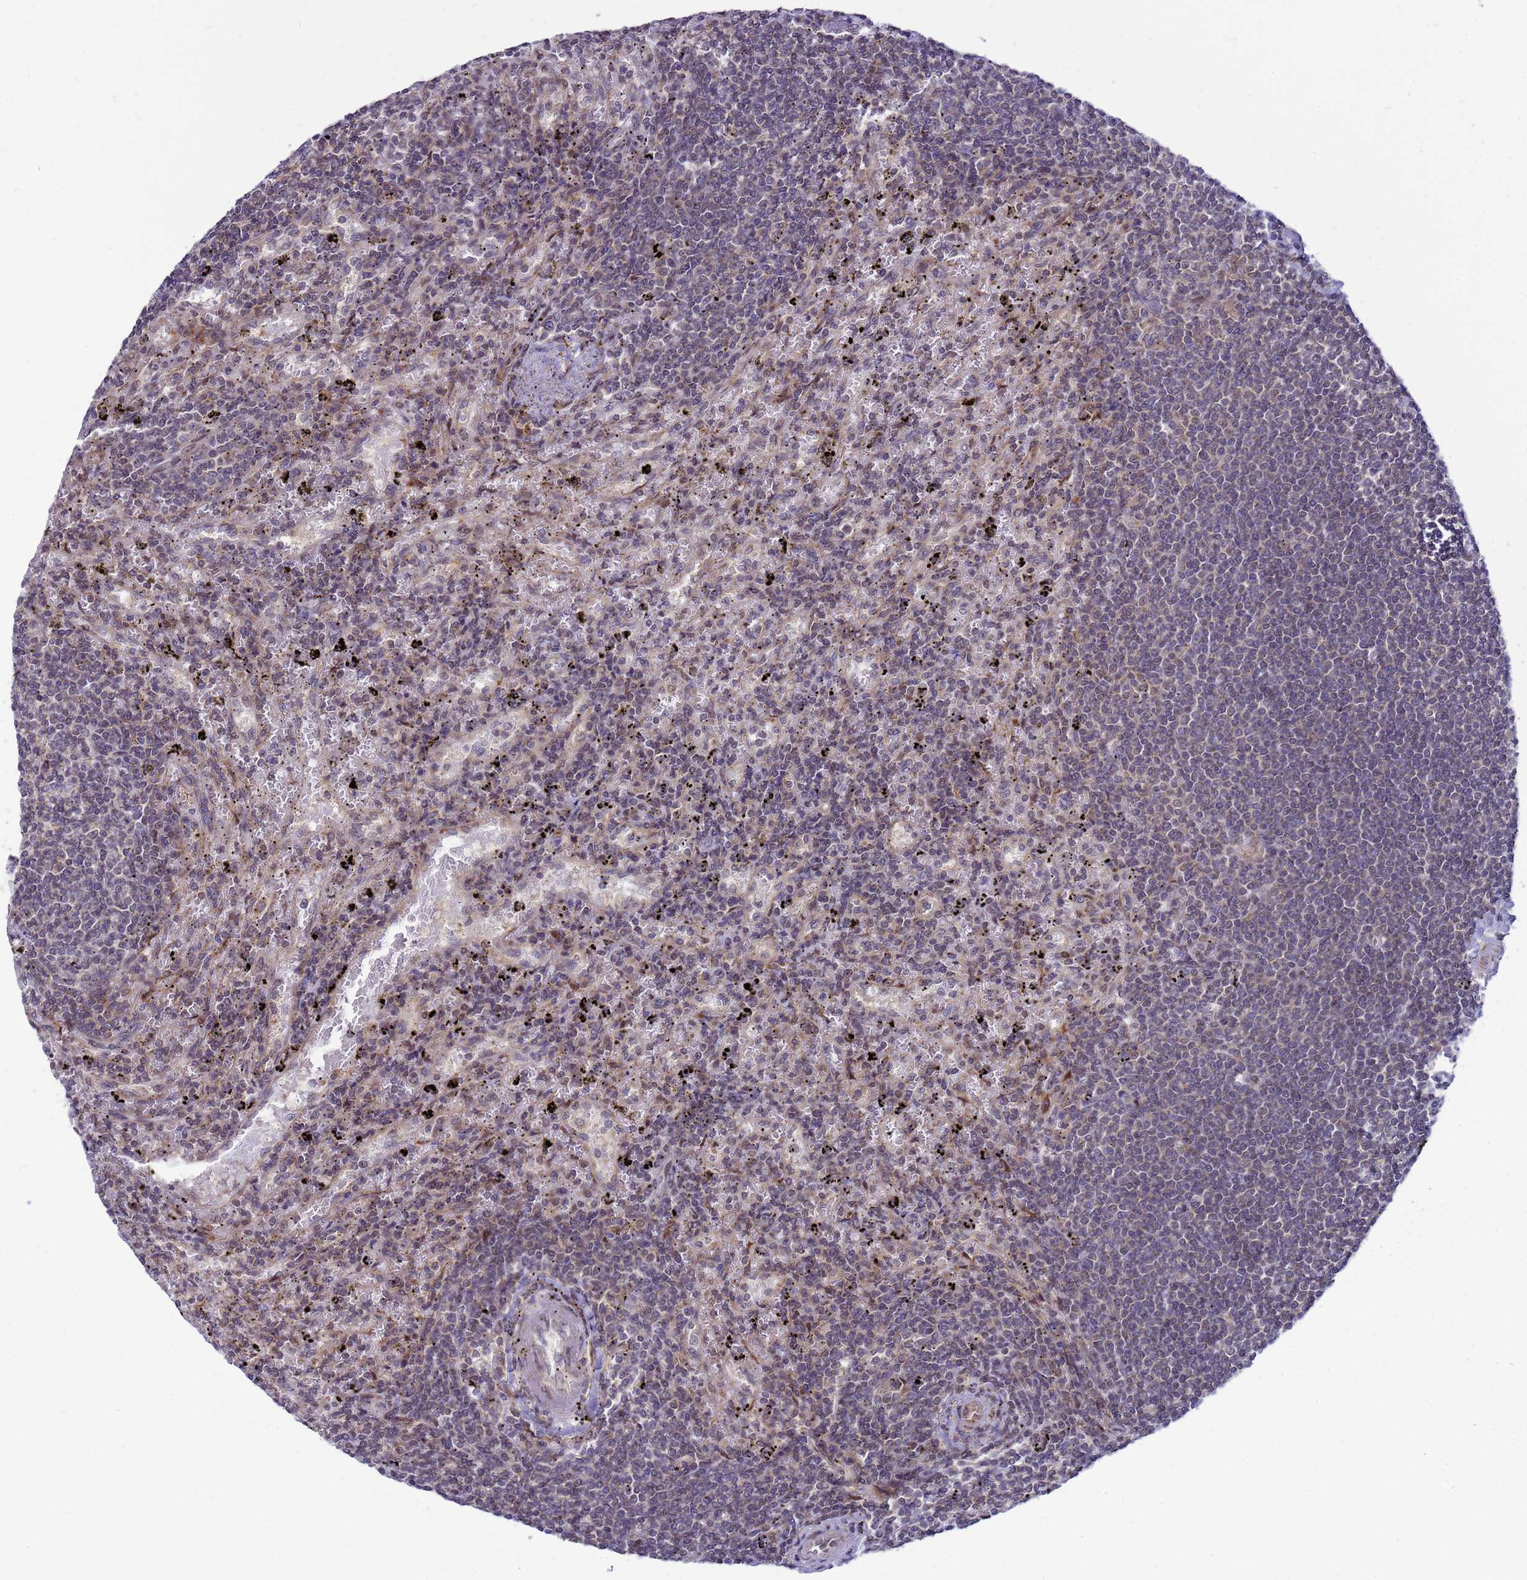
{"staining": {"intensity": "weak", "quantity": "<25%", "location": "cytoplasmic/membranous"}, "tissue": "lymphoma", "cell_type": "Tumor cells", "image_type": "cancer", "snomed": [{"axis": "morphology", "description": "Malignant lymphoma, non-Hodgkin's type, Low grade"}, {"axis": "topography", "description": "Spleen"}], "caption": "Malignant lymphoma, non-Hodgkin's type (low-grade) was stained to show a protein in brown. There is no significant positivity in tumor cells. Brightfield microscopy of immunohistochemistry stained with DAB (3,3'-diaminobenzidine) (brown) and hematoxylin (blue), captured at high magnification.", "gene": "C12orf43", "patient": {"sex": "male", "age": 76}}